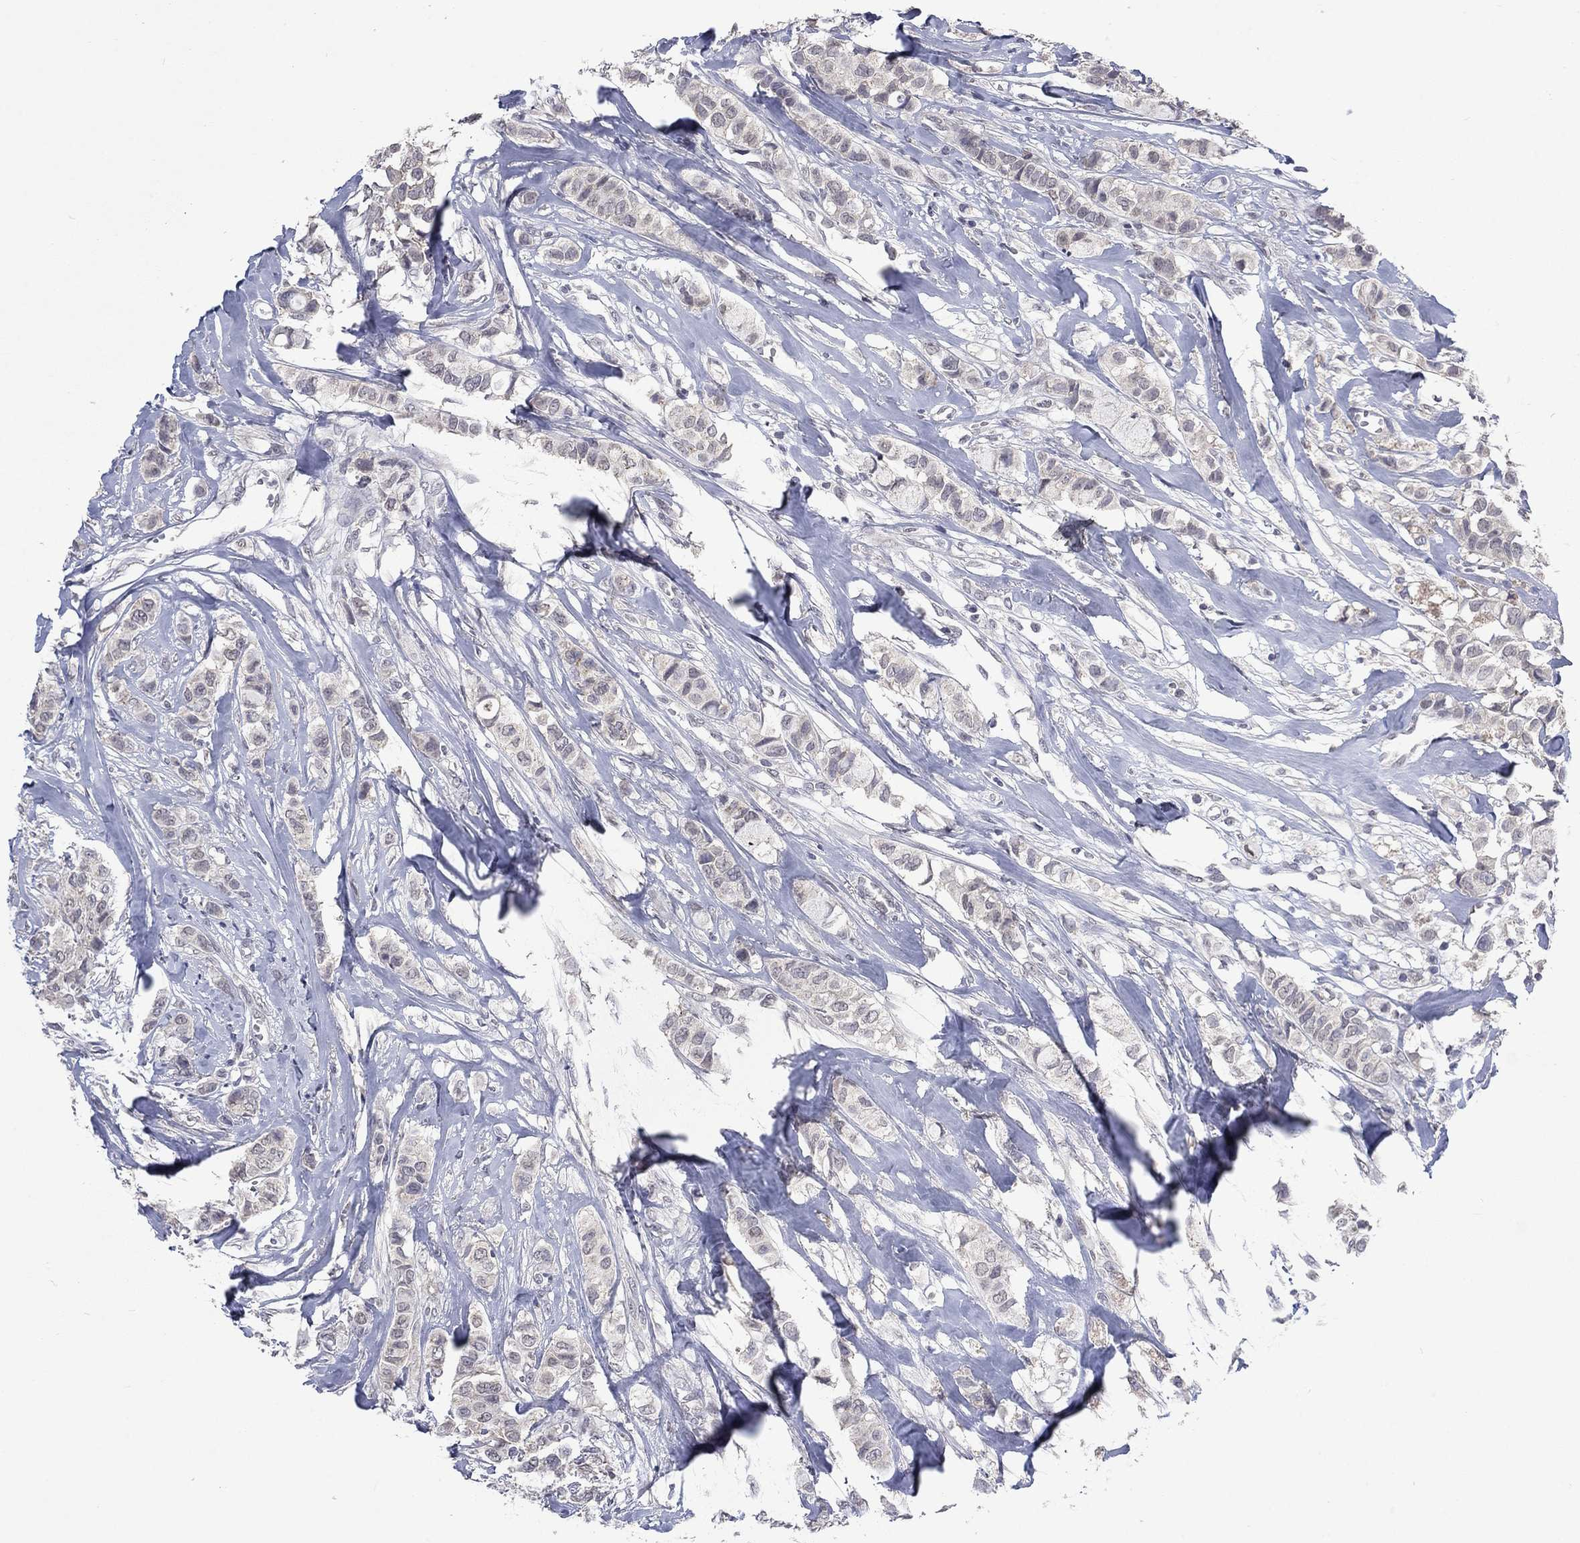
{"staining": {"intensity": "negative", "quantity": "none", "location": "none"}, "tissue": "breast cancer", "cell_type": "Tumor cells", "image_type": "cancer", "snomed": [{"axis": "morphology", "description": "Duct carcinoma"}, {"axis": "topography", "description": "Breast"}], "caption": "Micrograph shows no protein staining in tumor cells of breast invasive ductal carcinoma tissue.", "gene": "SPATA33", "patient": {"sex": "female", "age": 85}}